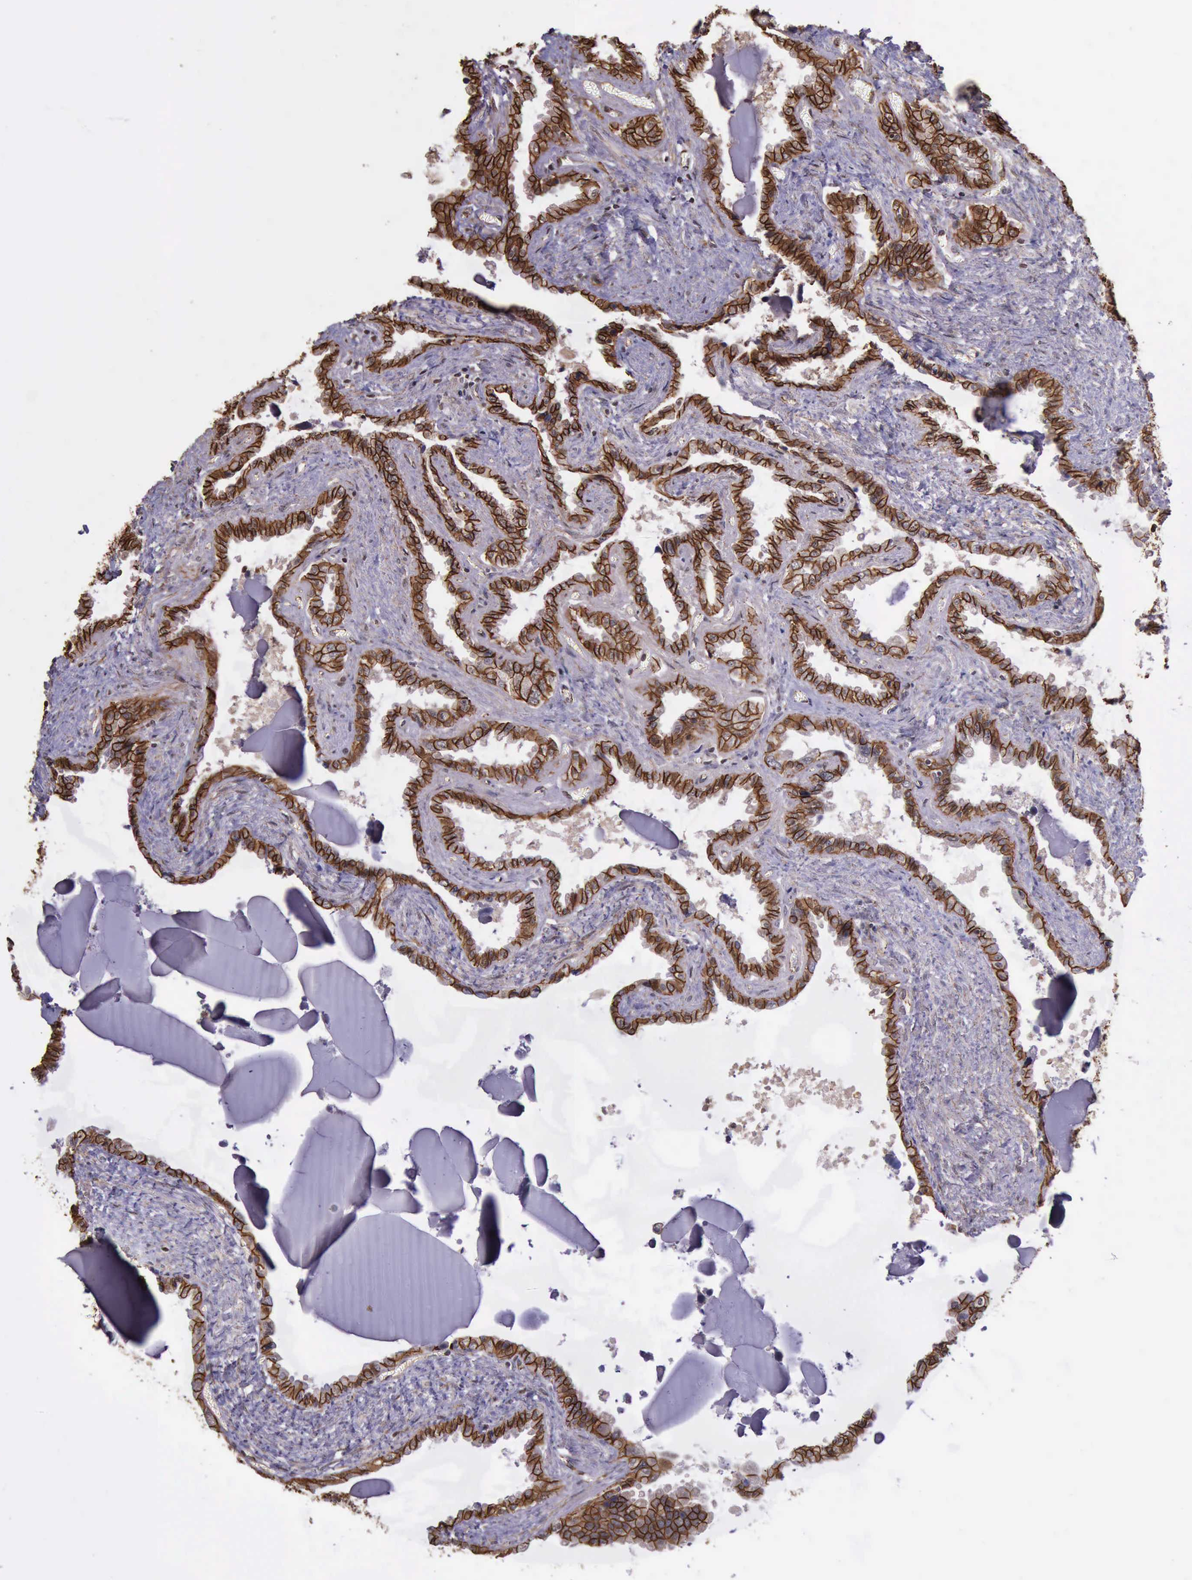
{"staining": {"intensity": "strong", "quantity": ">75%", "location": "cytoplasmic/membranous"}, "tissue": "seminal vesicle", "cell_type": "Glandular cells", "image_type": "normal", "snomed": [{"axis": "morphology", "description": "Normal tissue, NOS"}, {"axis": "morphology", "description": "Inflammation, NOS"}, {"axis": "topography", "description": "Urinary bladder"}, {"axis": "topography", "description": "Prostate"}, {"axis": "topography", "description": "Seminal veicle"}], "caption": "Glandular cells reveal high levels of strong cytoplasmic/membranous staining in approximately >75% of cells in normal seminal vesicle.", "gene": "CTNNB1", "patient": {"sex": "male", "age": 82}}